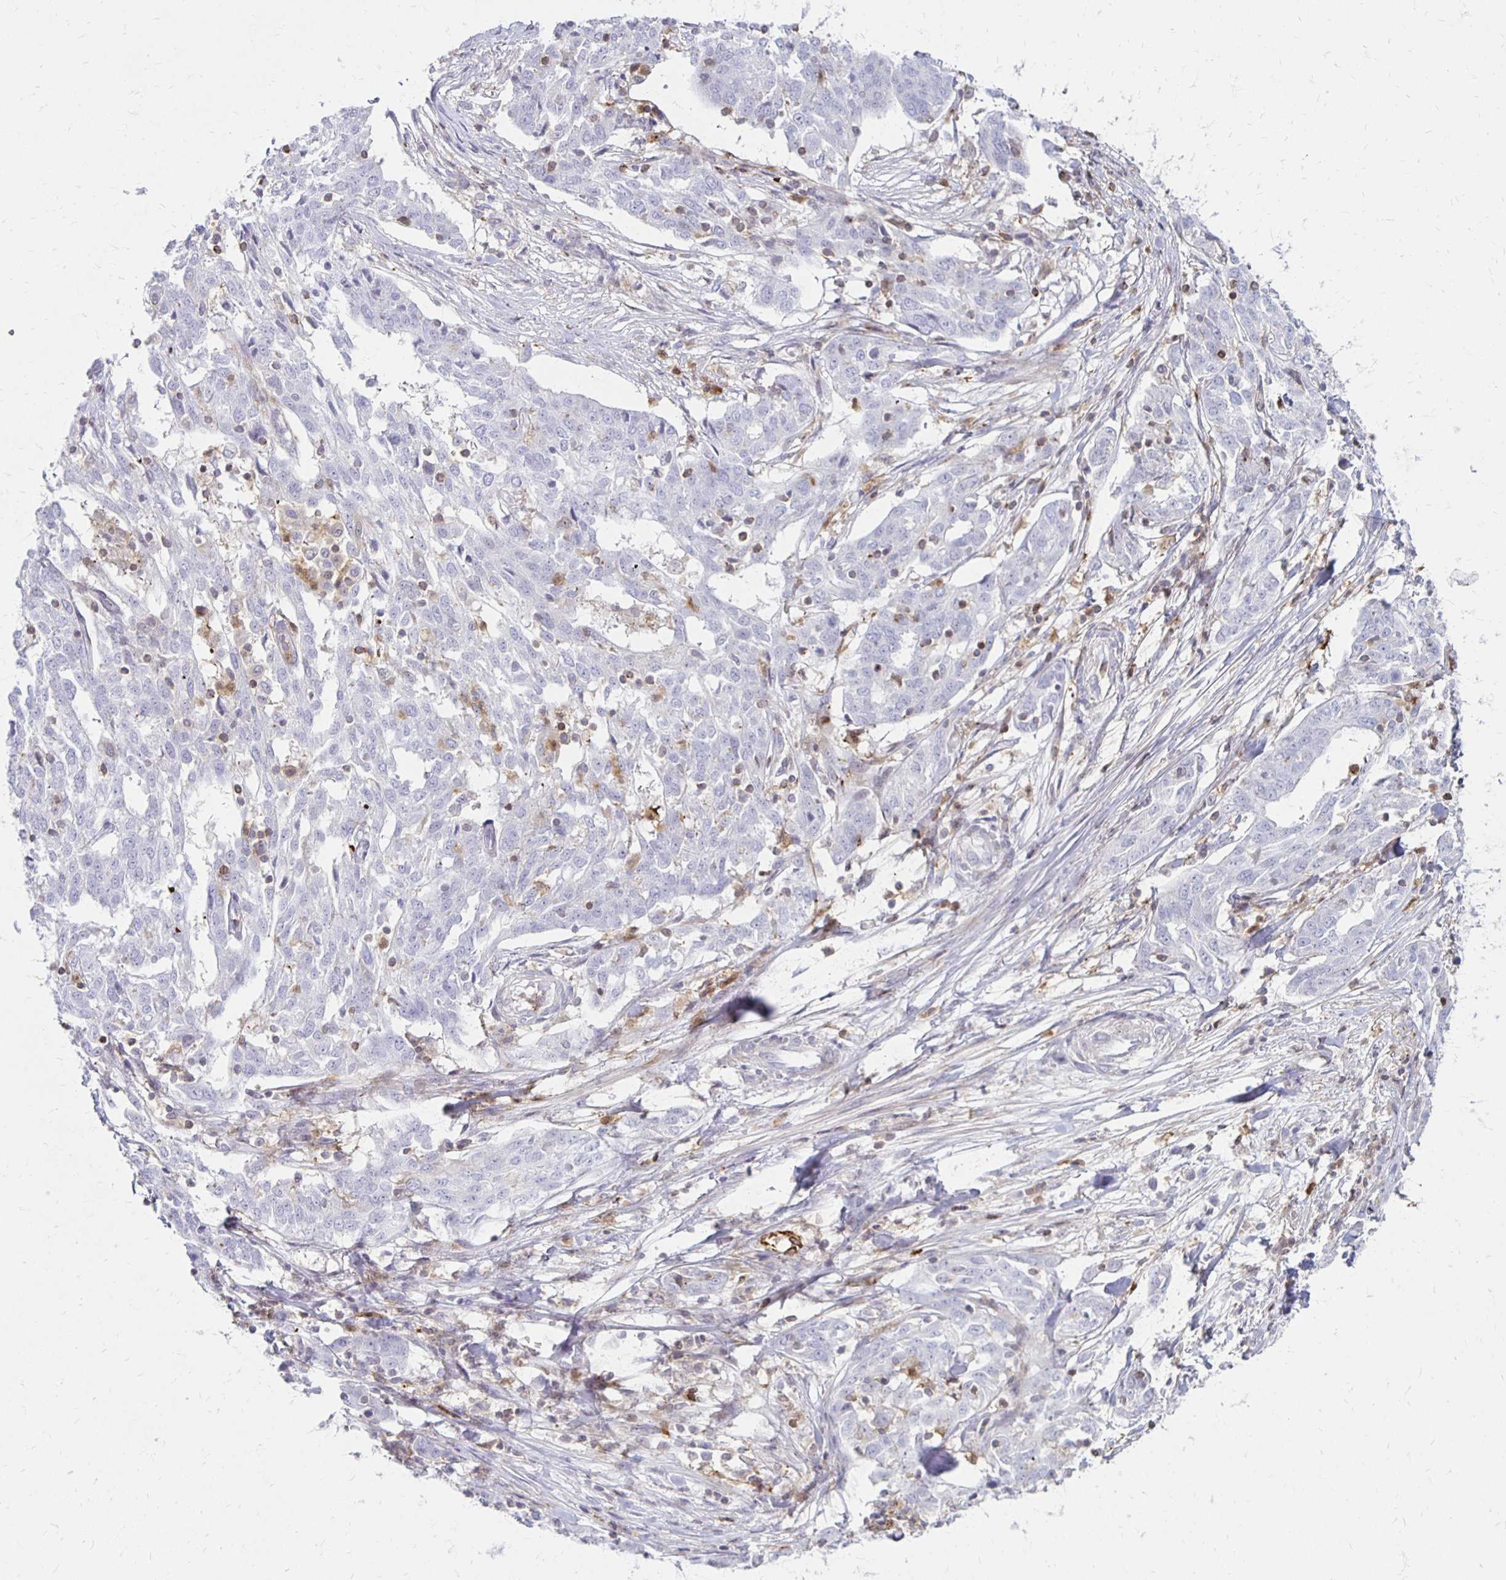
{"staining": {"intensity": "negative", "quantity": "none", "location": "none"}, "tissue": "ovarian cancer", "cell_type": "Tumor cells", "image_type": "cancer", "snomed": [{"axis": "morphology", "description": "Cystadenocarcinoma, serous, NOS"}, {"axis": "topography", "description": "Ovary"}], "caption": "Human ovarian serous cystadenocarcinoma stained for a protein using IHC exhibits no positivity in tumor cells.", "gene": "CCL21", "patient": {"sex": "female", "age": 67}}